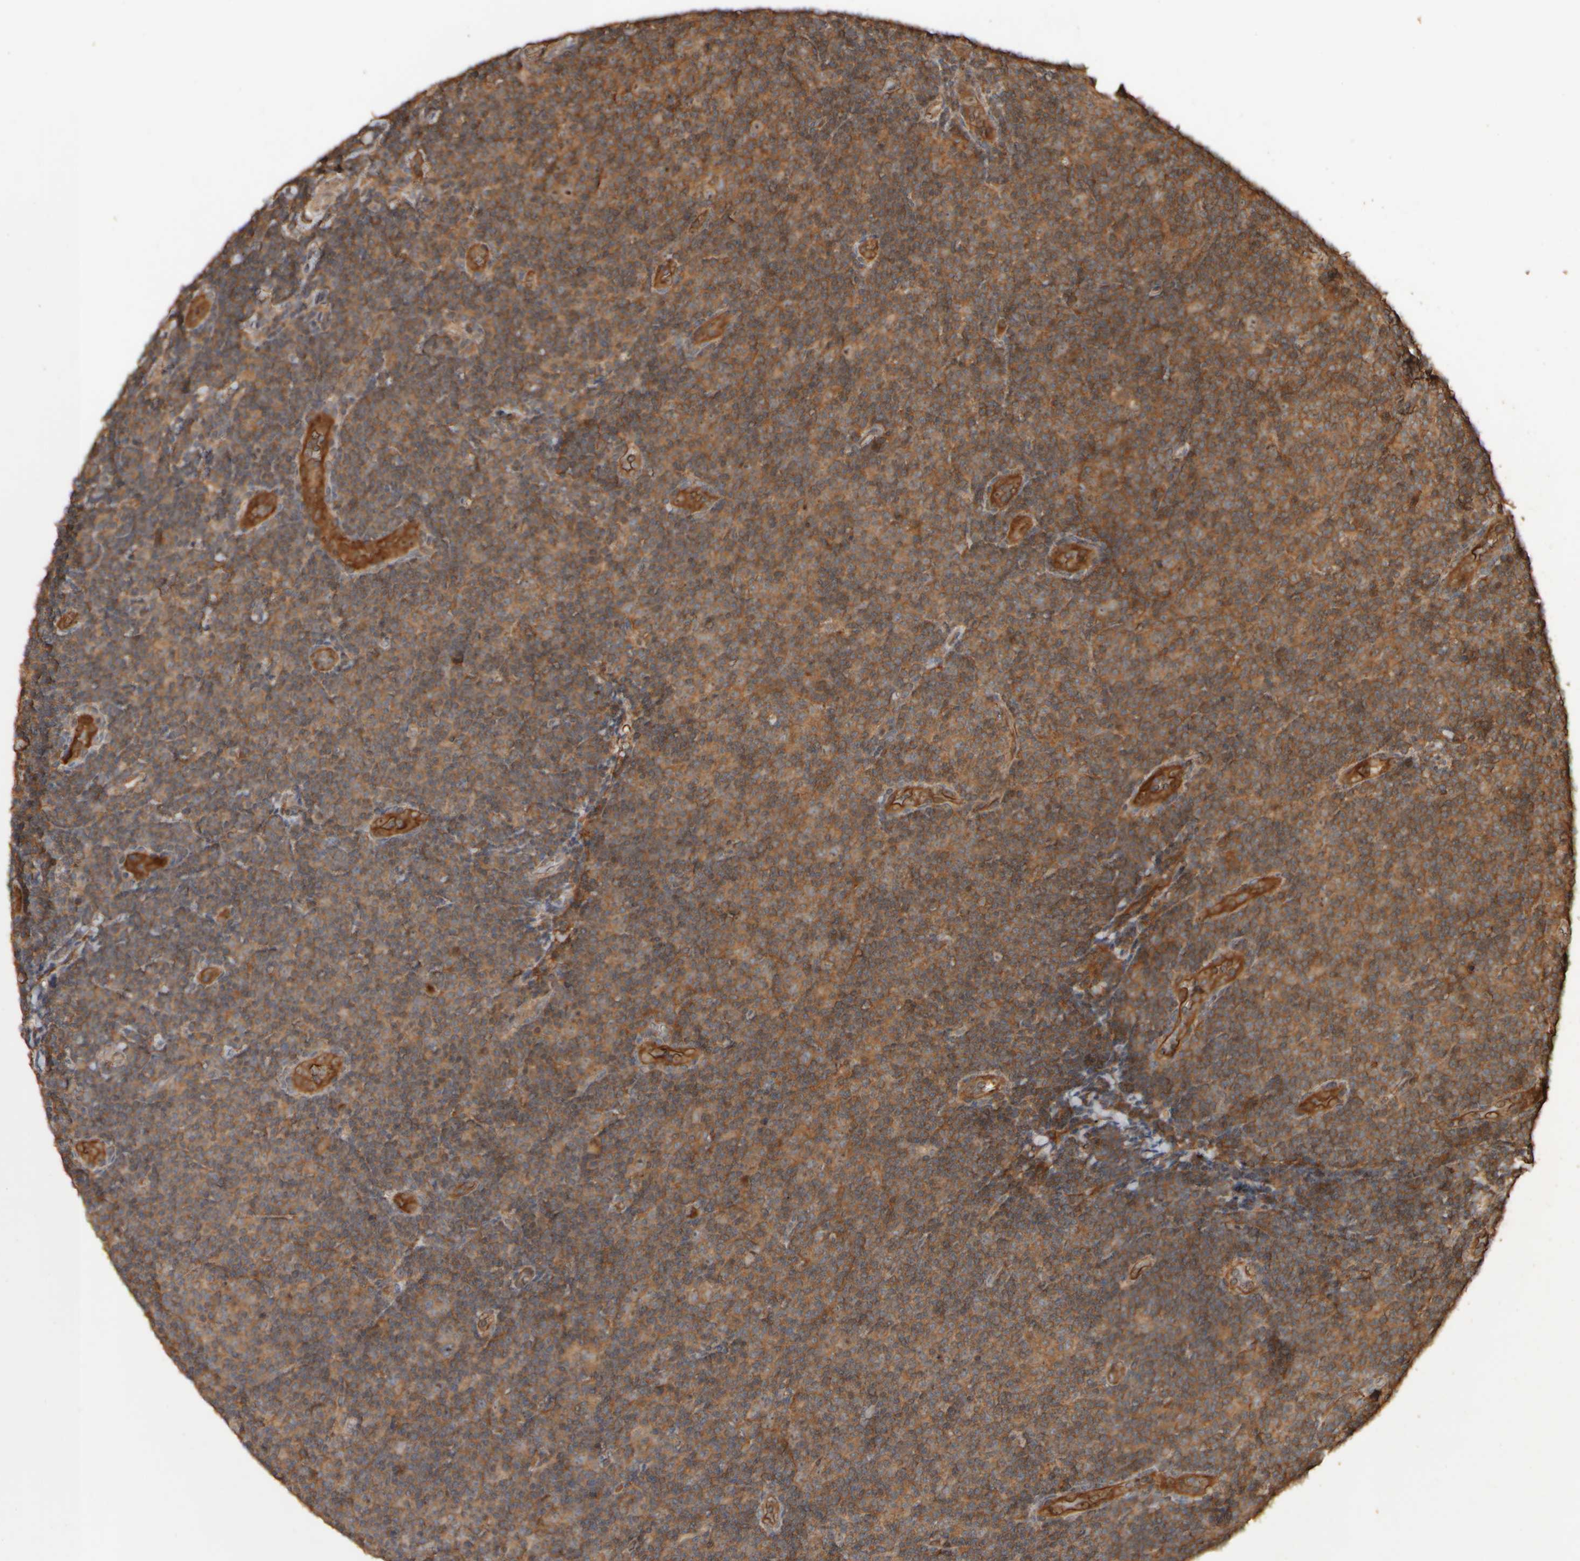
{"staining": {"intensity": "moderate", "quantity": ">75%", "location": "cytoplasmic/membranous"}, "tissue": "lymphoma", "cell_type": "Tumor cells", "image_type": "cancer", "snomed": [{"axis": "morphology", "description": "Malignant lymphoma, non-Hodgkin's type, Low grade"}, {"axis": "topography", "description": "Lymph node"}], "caption": "This histopathology image demonstrates low-grade malignant lymphoma, non-Hodgkin's type stained with immunohistochemistry (IHC) to label a protein in brown. The cytoplasmic/membranous of tumor cells show moderate positivity for the protein. Nuclei are counter-stained blue.", "gene": "SPHK1", "patient": {"sex": "male", "age": 83}}